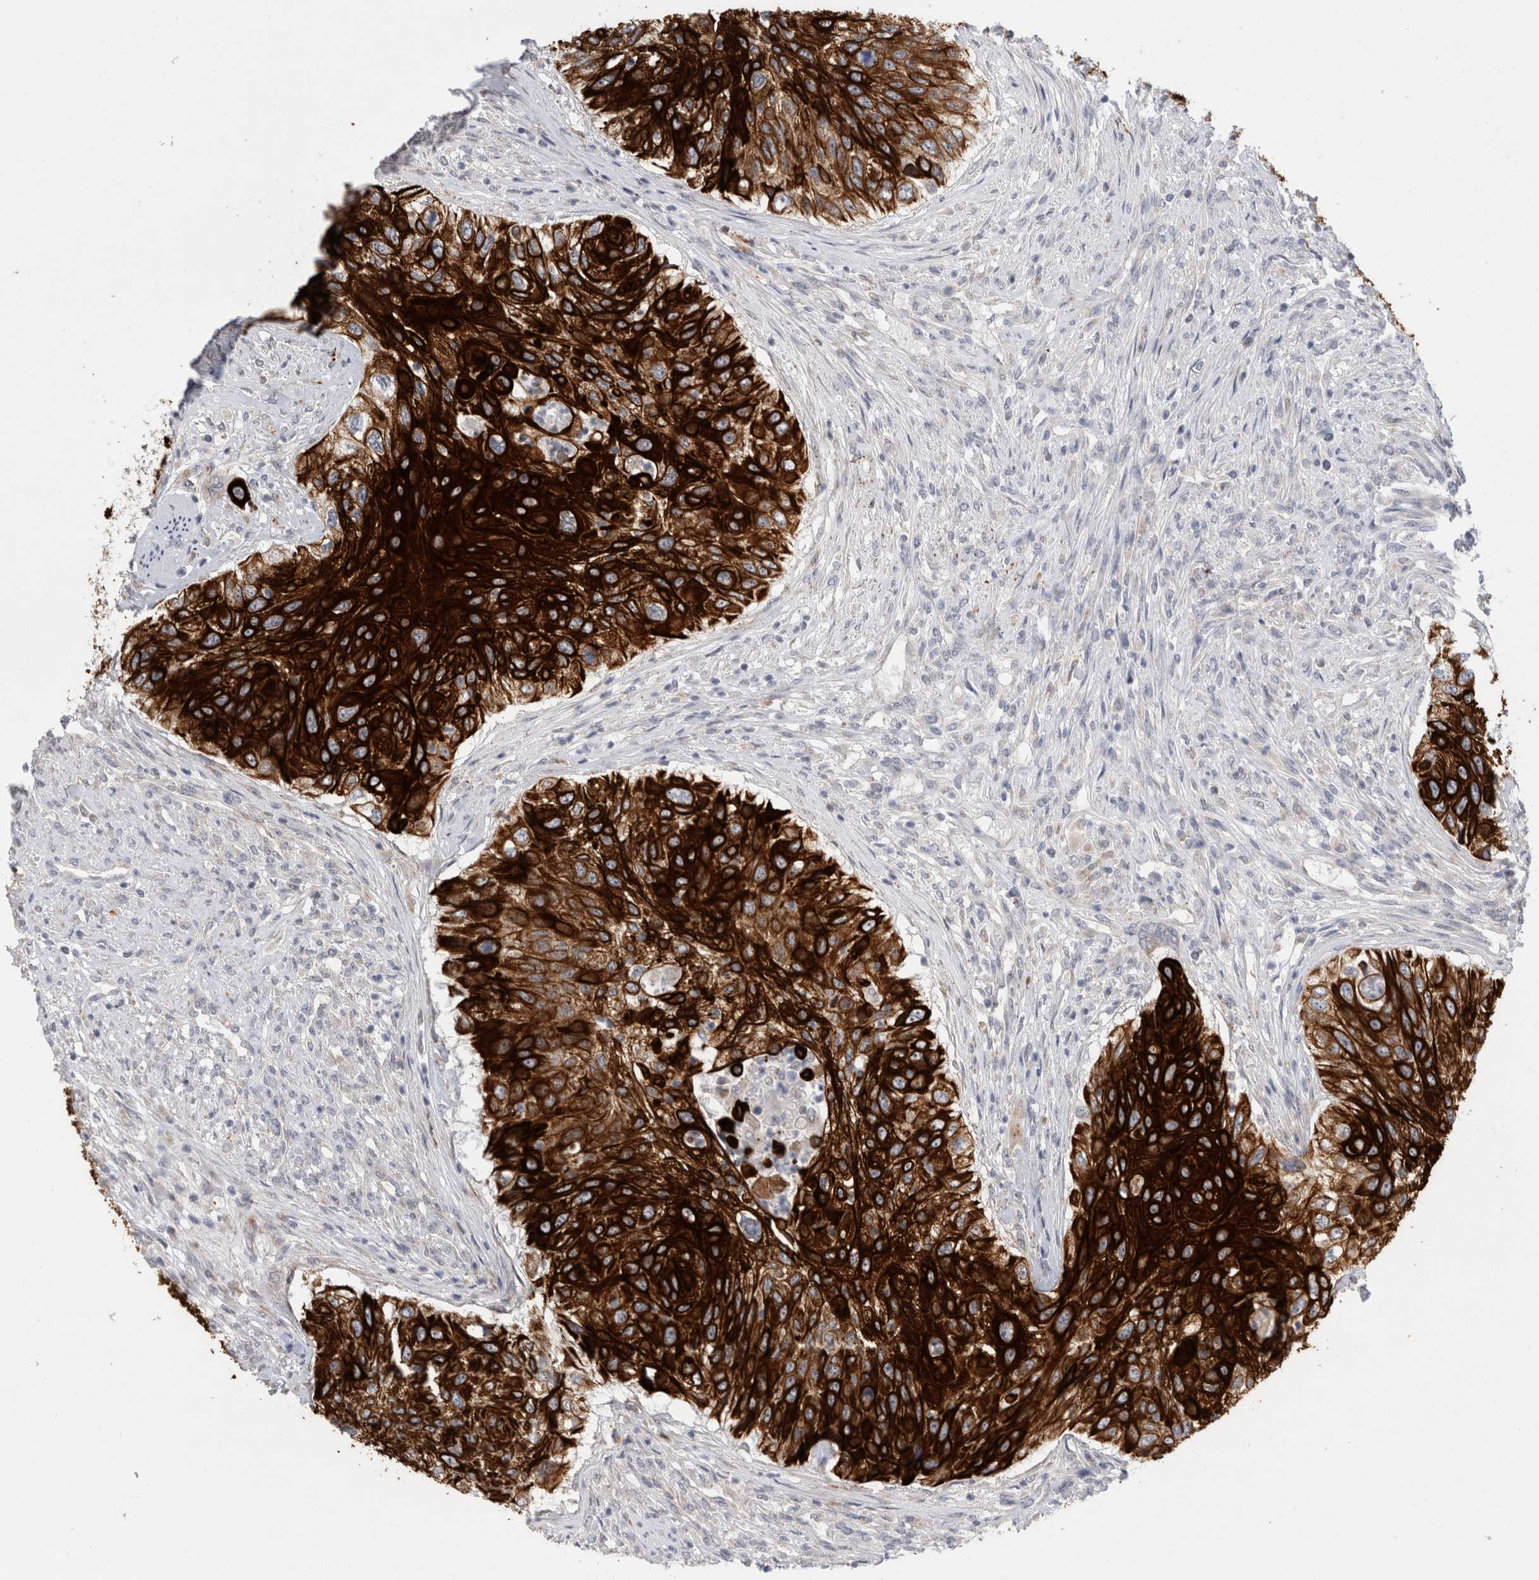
{"staining": {"intensity": "strong", "quantity": ">75%", "location": "cytoplasmic/membranous"}, "tissue": "urothelial cancer", "cell_type": "Tumor cells", "image_type": "cancer", "snomed": [{"axis": "morphology", "description": "Urothelial carcinoma, High grade"}, {"axis": "topography", "description": "Urinary bladder"}], "caption": "Protein staining shows strong cytoplasmic/membranous staining in approximately >75% of tumor cells in urothelial cancer. The protein is stained brown, and the nuclei are stained in blue (DAB (3,3'-diaminobenzidine) IHC with brightfield microscopy, high magnification).", "gene": "GAA", "patient": {"sex": "female", "age": 60}}